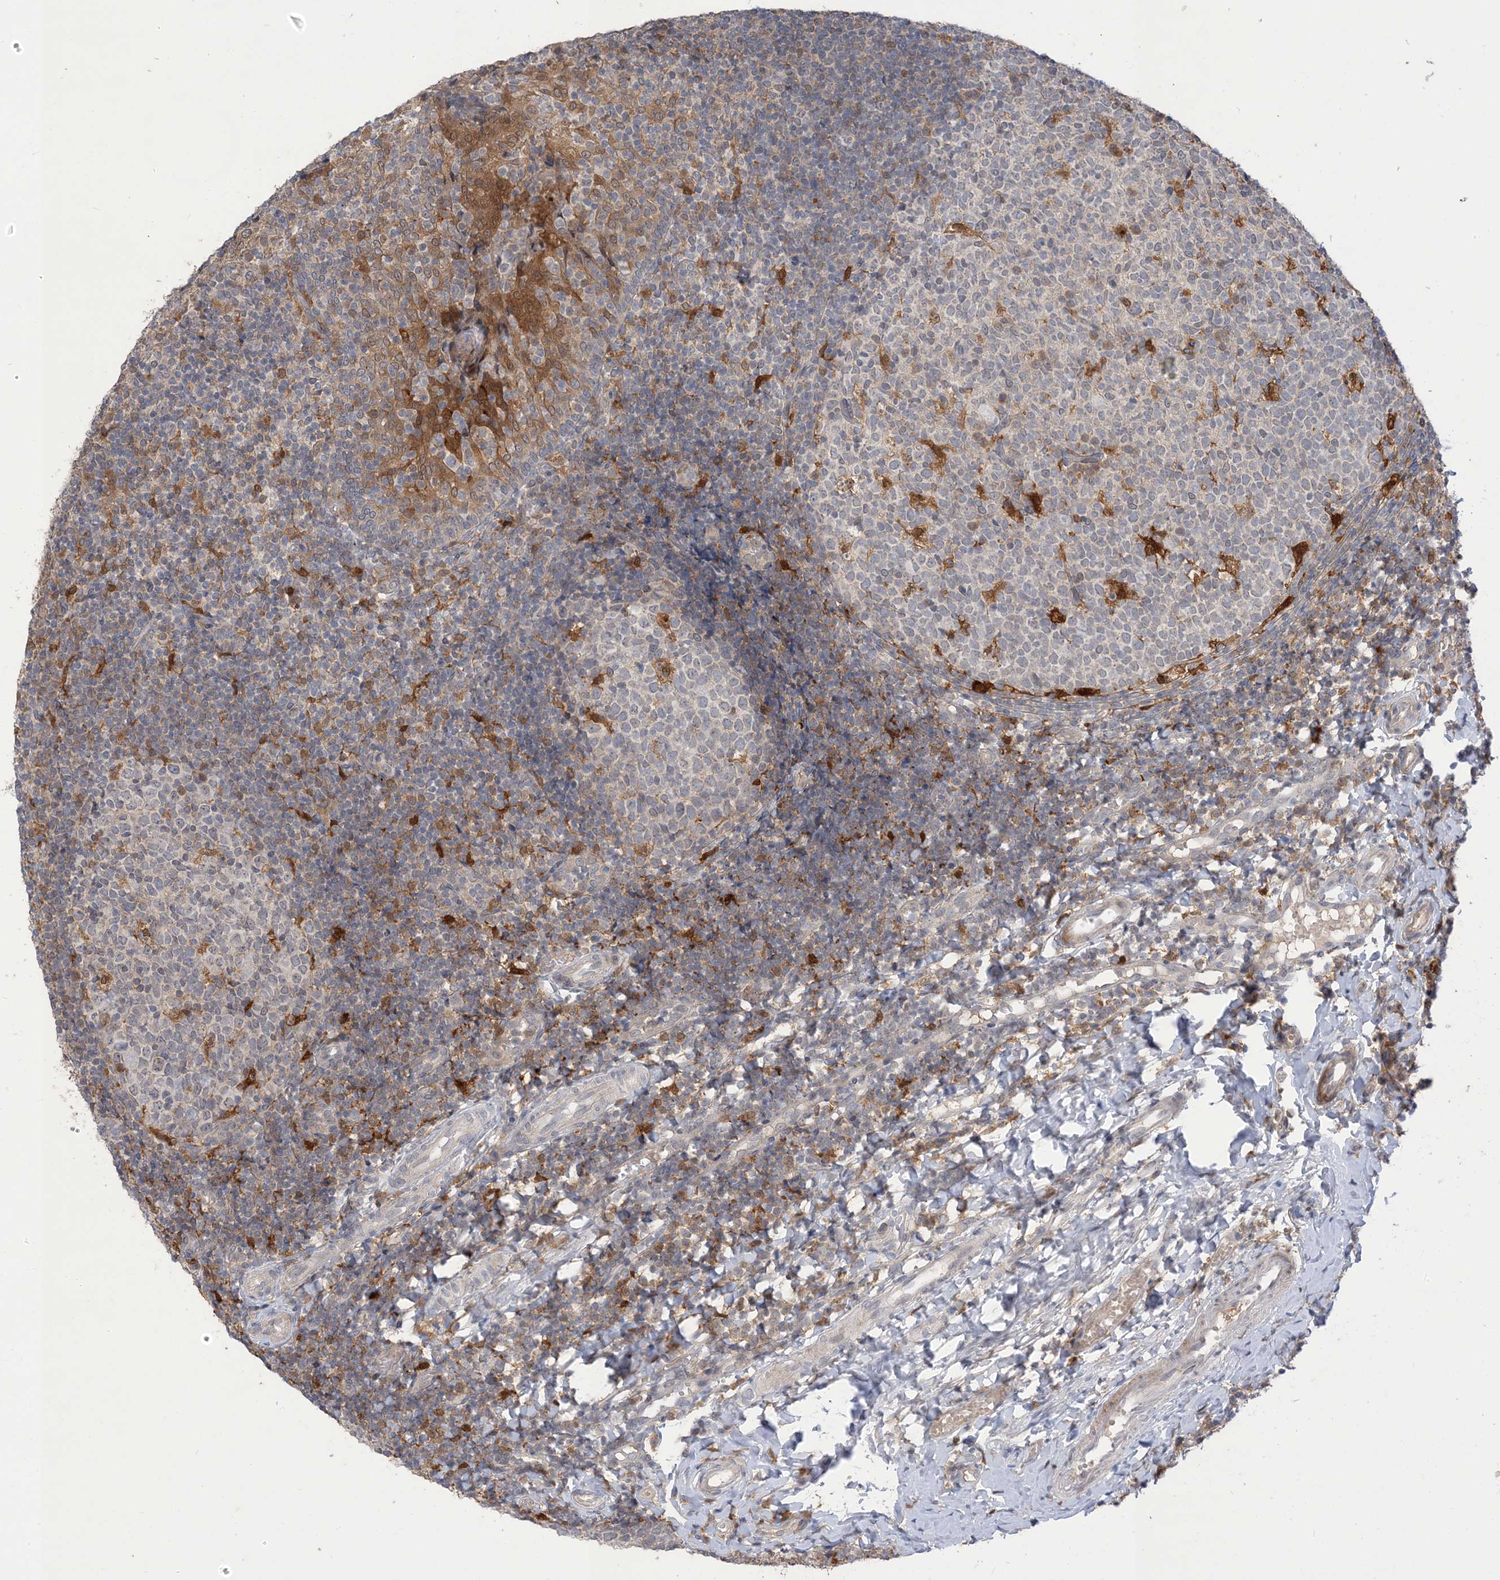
{"staining": {"intensity": "strong", "quantity": "<25%", "location": "cytoplasmic/membranous"}, "tissue": "tonsil", "cell_type": "Germinal center cells", "image_type": "normal", "snomed": [{"axis": "morphology", "description": "Normal tissue, NOS"}, {"axis": "topography", "description": "Tonsil"}], "caption": "Immunohistochemistry (DAB (3,3'-diaminobenzidine)) staining of unremarkable human tonsil exhibits strong cytoplasmic/membranous protein positivity in about <25% of germinal center cells. The protein of interest is shown in brown color, while the nuclei are stained blue.", "gene": "NAGK", "patient": {"sex": "female", "age": 19}}